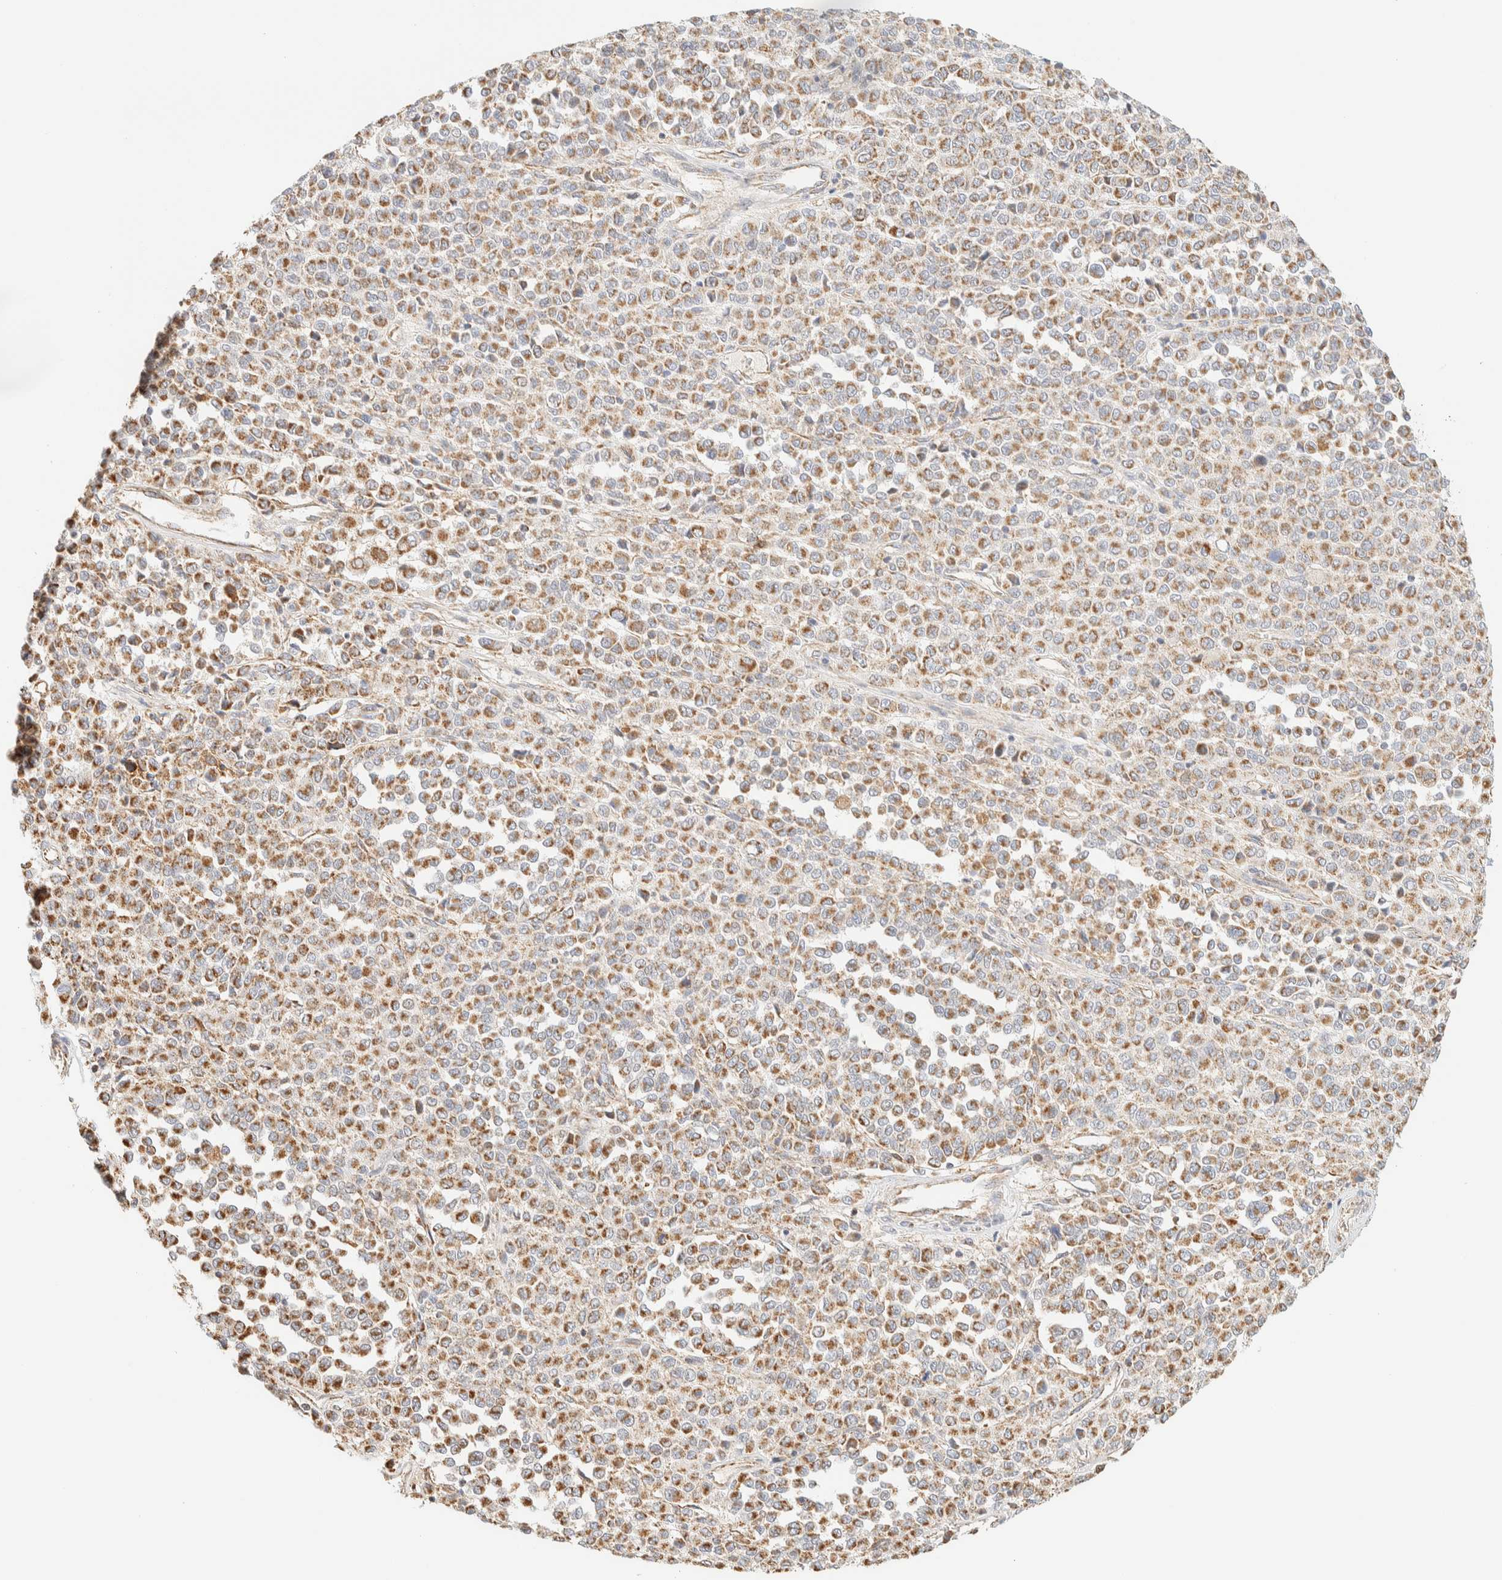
{"staining": {"intensity": "moderate", "quantity": ">75%", "location": "cytoplasmic/membranous"}, "tissue": "melanoma", "cell_type": "Tumor cells", "image_type": "cancer", "snomed": [{"axis": "morphology", "description": "Malignant melanoma, Metastatic site"}, {"axis": "topography", "description": "Pancreas"}], "caption": "DAB (3,3'-diaminobenzidine) immunohistochemical staining of malignant melanoma (metastatic site) shows moderate cytoplasmic/membranous protein staining in approximately >75% of tumor cells.", "gene": "APBB2", "patient": {"sex": "female", "age": 30}}